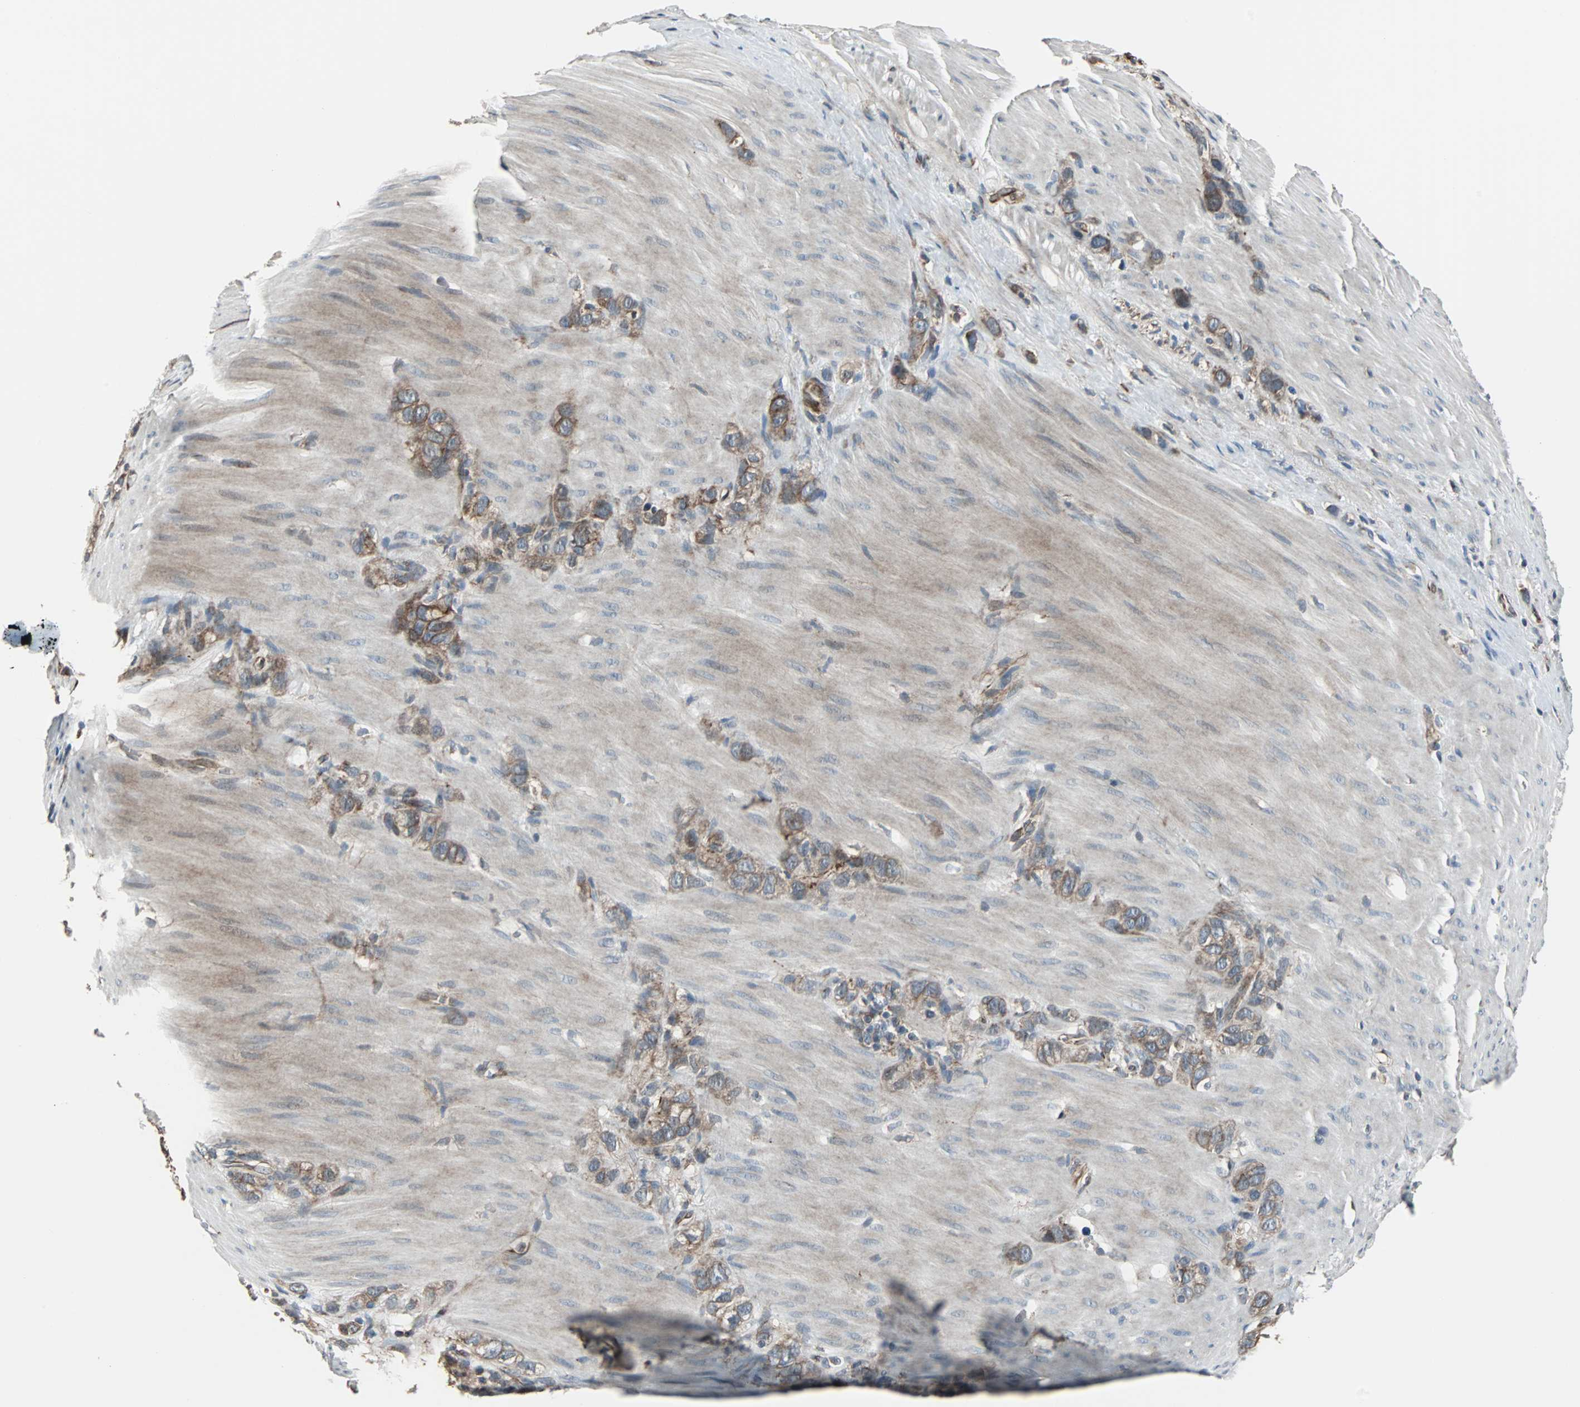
{"staining": {"intensity": "moderate", "quantity": ">75%", "location": "cytoplasmic/membranous"}, "tissue": "stomach cancer", "cell_type": "Tumor cells", "image_type": "cancer", "snomed": [{"axis": "morphology", "description": "Normal tissue, NOS"}, {"axis": "morphology", "description": "Adenocarcinoma, NOS"}, {"axis": "morphology", "description": "Adenocarcinoma, High grade"}, {"axis": "topography", "description": "Stomach, upper"}, {"axis": "topography", "description": "Stomach"}], "caption": "Human stomach cancer stained with a brown dye shows moderate cytoplasmic/membranous positive positivity in approximately >75% of tumor cells.", "gene": "CHP1", "patient": {"sex": "female", "age": 65}}